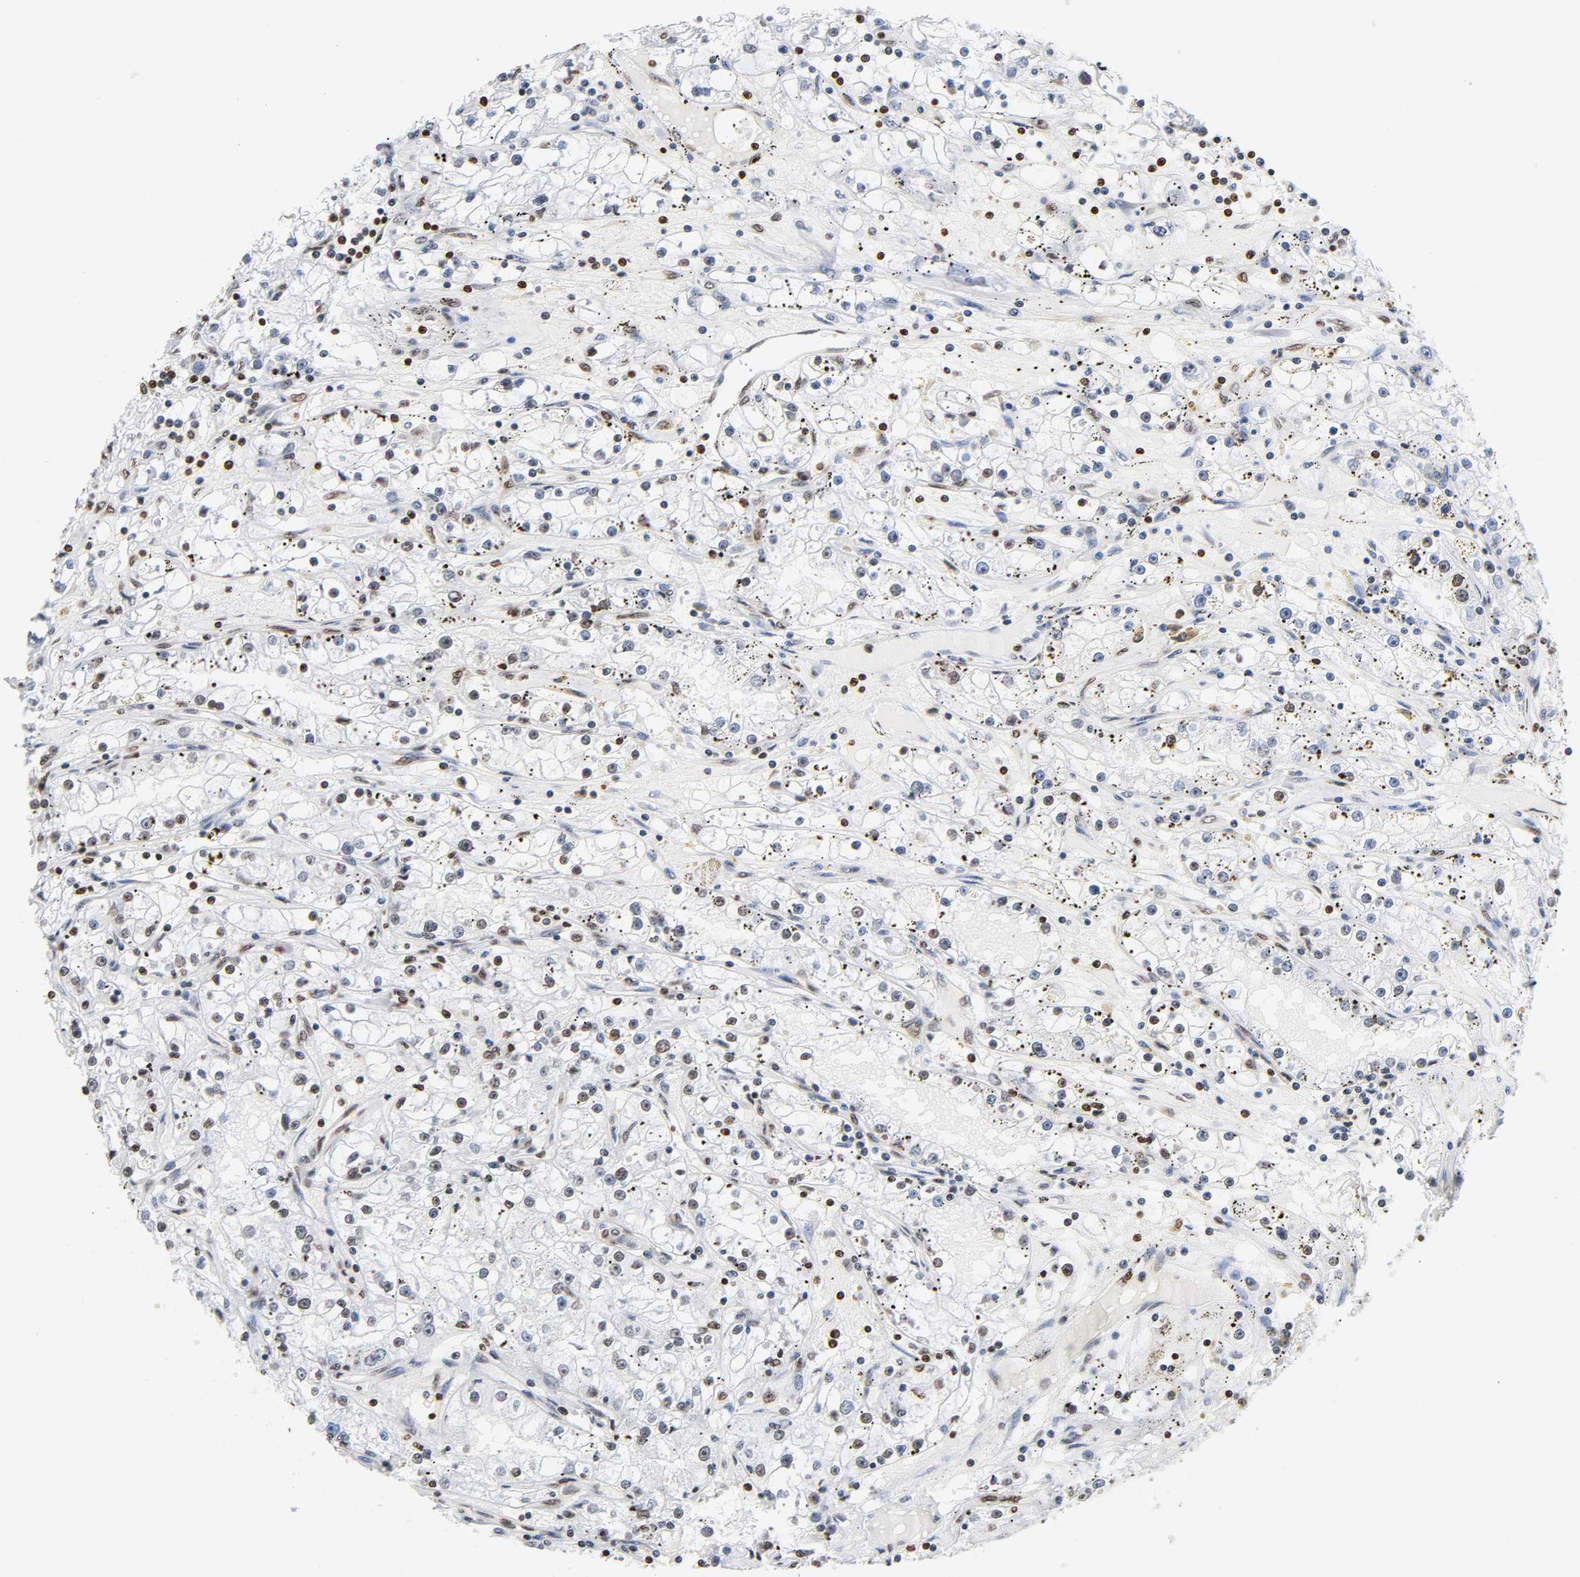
{"staining": {"intensity": "moderate", "quantity": "<25%", "location": "nuclear"}, "tissue": "renal cancer", "cell_type": "Tumor cells", "image_type": "cancer", "snomed": [{"axis": "morphology", "description": "Adenocarcinoma, NOS"}, {"axis": "topography", "description": "Kidney"}], "caption": "Renal adenocarcinoma was stained to show a protein in brown. There is low levels of moderate nuclear positivity in approximately <25% of tumor cells. (brown staining indicates protein expression, while blue staining denotes nuclei).", "gene": "HOXA6", "patient": {"sex": "male", "age": 56}}